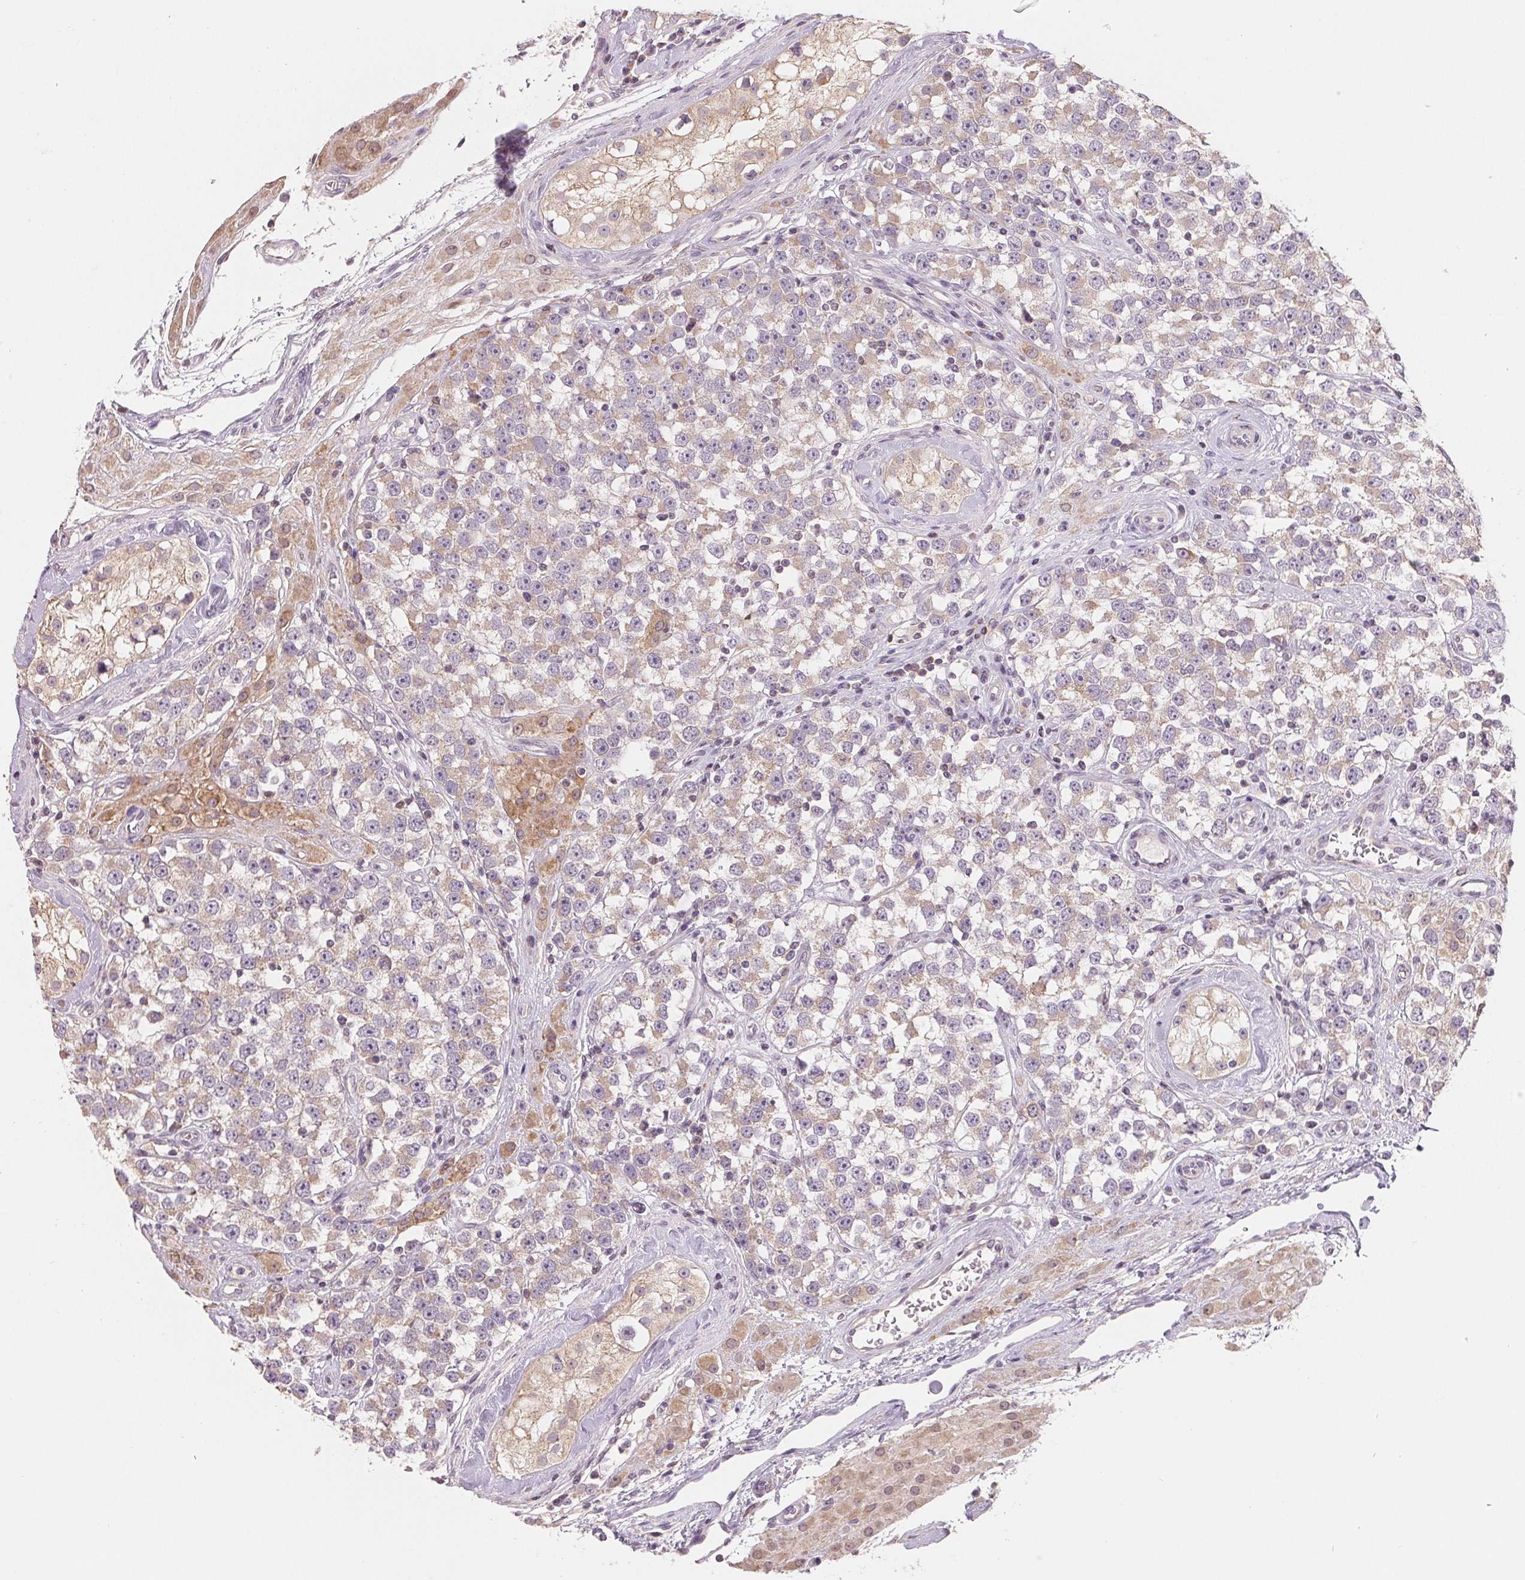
{"staining": {"intensity": "weak", "quantity": "<25%", "location": "cytoplasmic/membranous"}, "tissue": "testis cancer", "cell_type": "Tumor cells", "image_type": "cancer", "snomed": [{"axis": "morphology", "description": "Seminoma, NOS"}, {"axis": "topography", "description": "Testis"}], "caption": "There is no significant positivity in tumor cells of testis cancer (seminoma). Nuclei are stained in blue.", "gene": "VTCN1", "patient": {"sex": "male", "age": 34}}